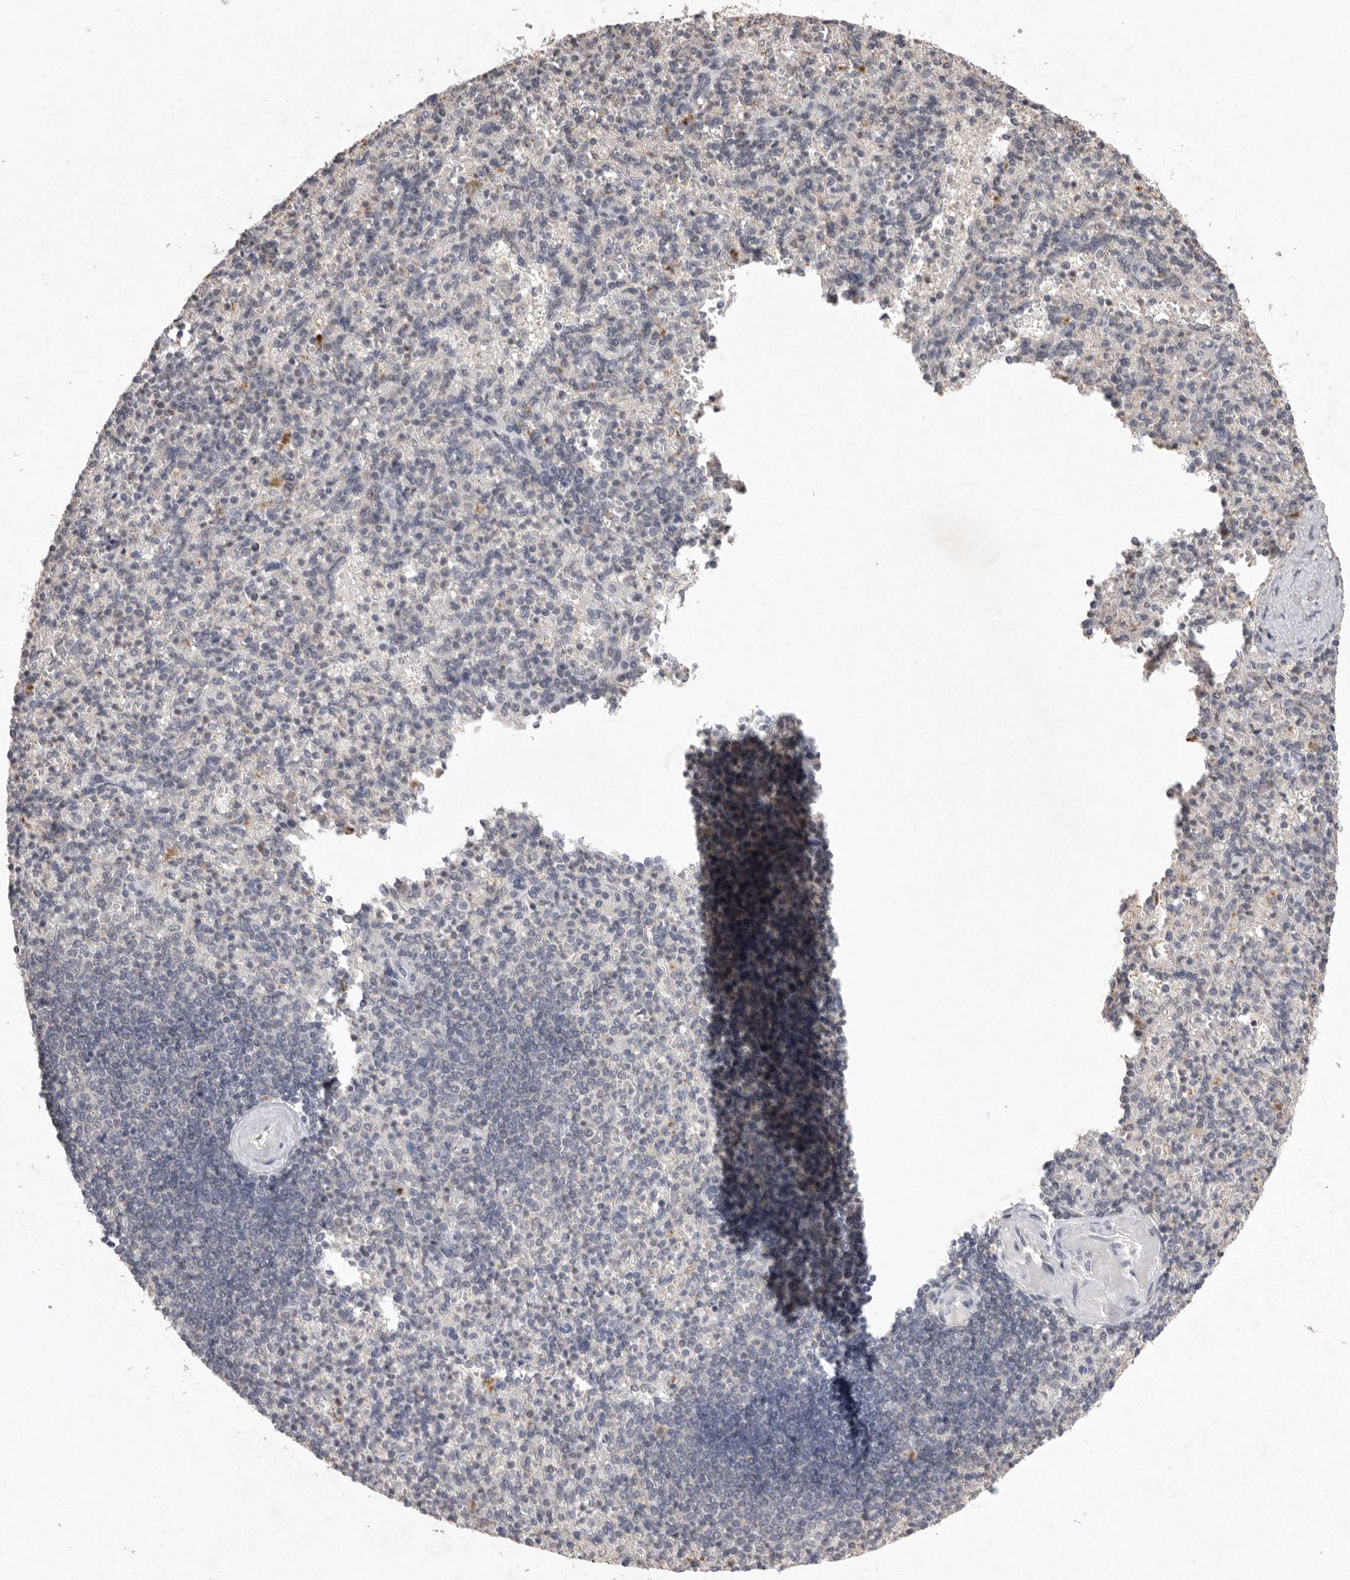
{"staining": {"intensity": "negative", "quantity": "none", "location": "none"}, "tissue": "spleen", "cell_type": "Cells in red pulp", "image_type": "normal", "snomed": [{"axis": "morphology", "description": "Normal tissue, NOS"}, {"axis": "topography", "description": "Spleen"}], "caption": "Histopathology image shows no protein expression in cells in red pulp of unremarkable spleen. (Stains: DAB immunohistochemistry (IHC) with hematoxylin counter stain, Microscopy: brightfield microscopy at high magnification).", "gene": "APLNR", "patient": {"sex": "female", "age": 74}}